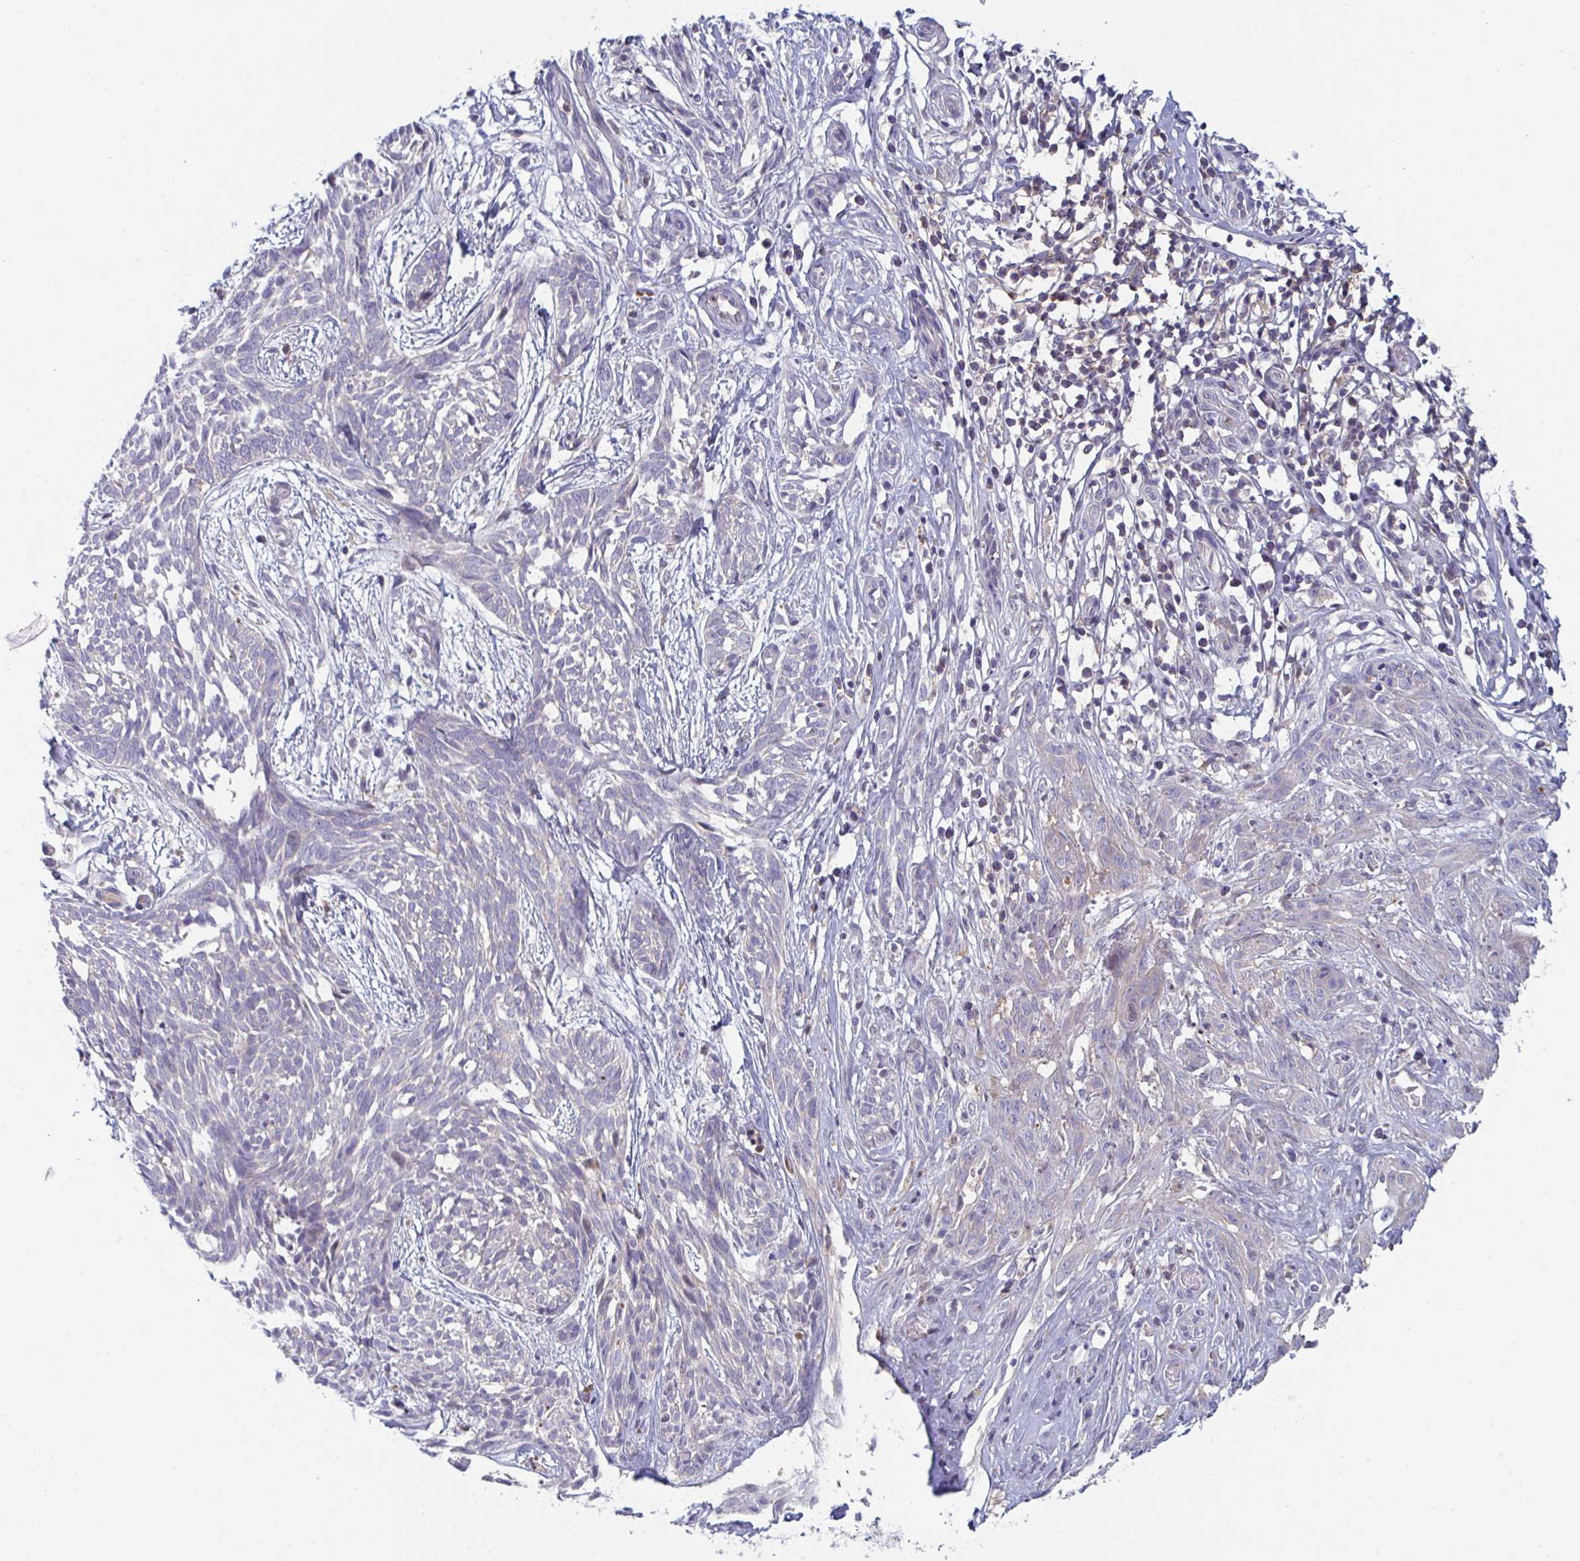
{"staining": {"intensity": "weak", "quantity": "<25%", "location": "cytoplasmic/membranous"}, "tissue": "skin cancer", "cell_type": "Tumor cells", "image_type": "cancer", "snomed": [{"axis": "morphology", "description": "Basal cell carcinoma"}, {"axis": "topography", "description": "Skin"}, {"axis": "topography", "description": "Skin, foot"}], "caption": "There is no significant positivity in tumor cells of skin basal cell carcinoma.", "gene": "DISP2", "patient": {"sex": "female", "age": 86}}